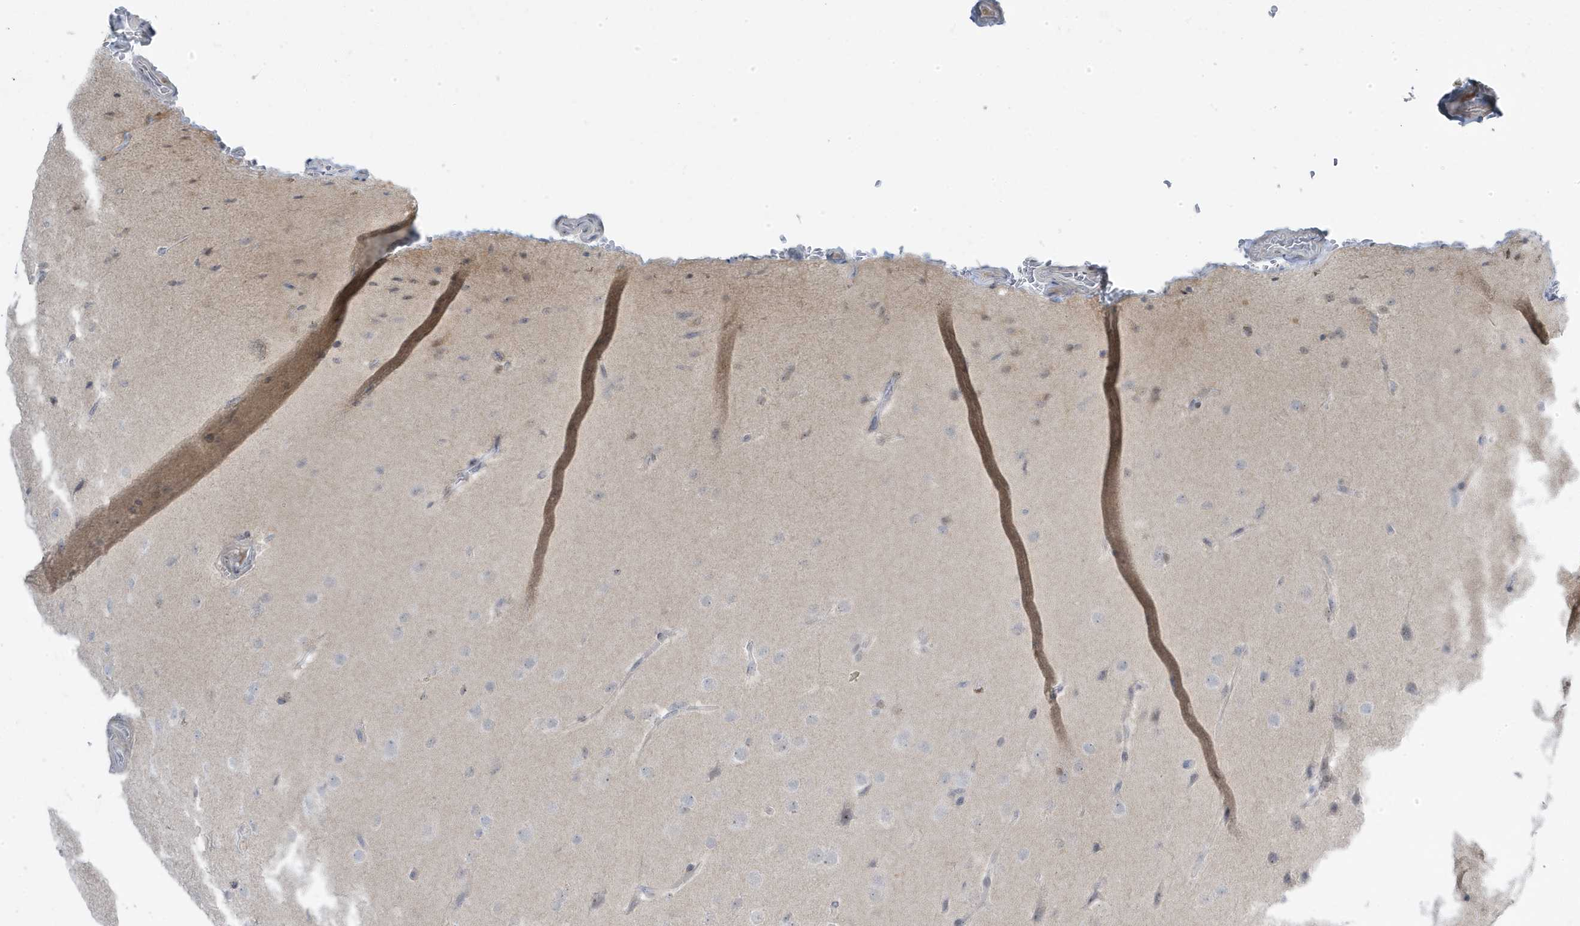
{"staining": {"intensity": "negative", "quantity": "none", "location": "none"}, "tissue": "glioma", "cell_type": "Tumor cells", "image_type": "cancer", "snomed": [{"axis": "morphology", "description": "Glioma, malignant, Low grade"}, {"axis": "topography", "description": "Brain"}], "caption": "Immunohistochemistry micrograph of neoplastic tissue: human malignant glioma (low-grade) stained with DAB shows no significant protein staining in tumor cells.", "gene": "TSEN15", "patient": {"sex": "female", "age": 37}}